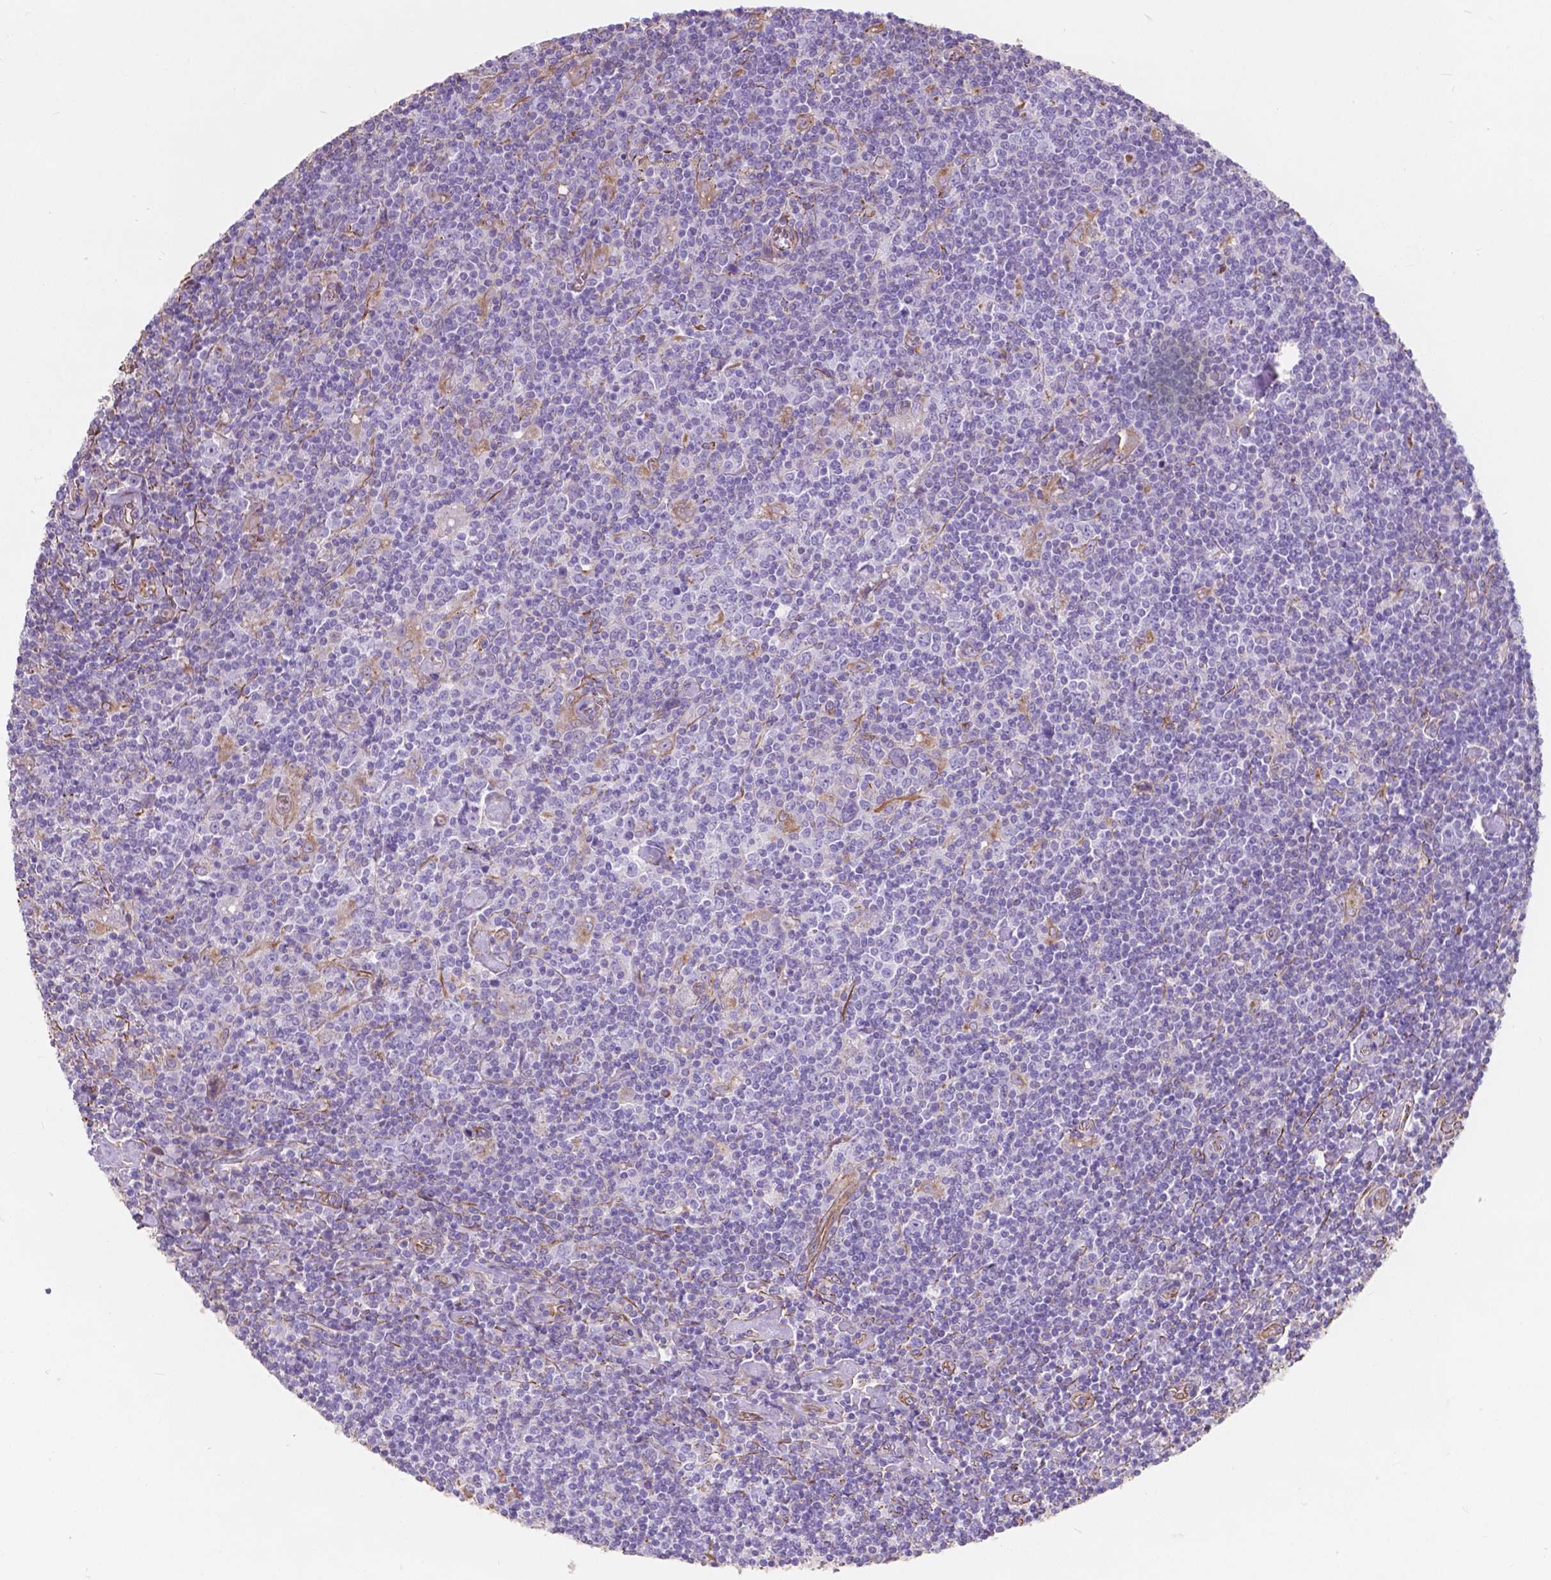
{"staining": {"intensity": "negative", "quantity": "none", "location": "none"}, "tissue": "lymphoma", "cell_type": "Tumor cells", "image_type": "cancer", "snomed": [{"axis": "morphology", "description": "Hodgkin's disease, NOS"}, {"axis": "topography", "description": "Lymph node"}], "caption": "Immunohistochemistry micrograph of neoplastic tissue: Hodgkin's disease stained with DAB shows no significant protein expression in tumor cells.", "gene": "AMOT", "patient": {"sex": "male", "age": 40}}